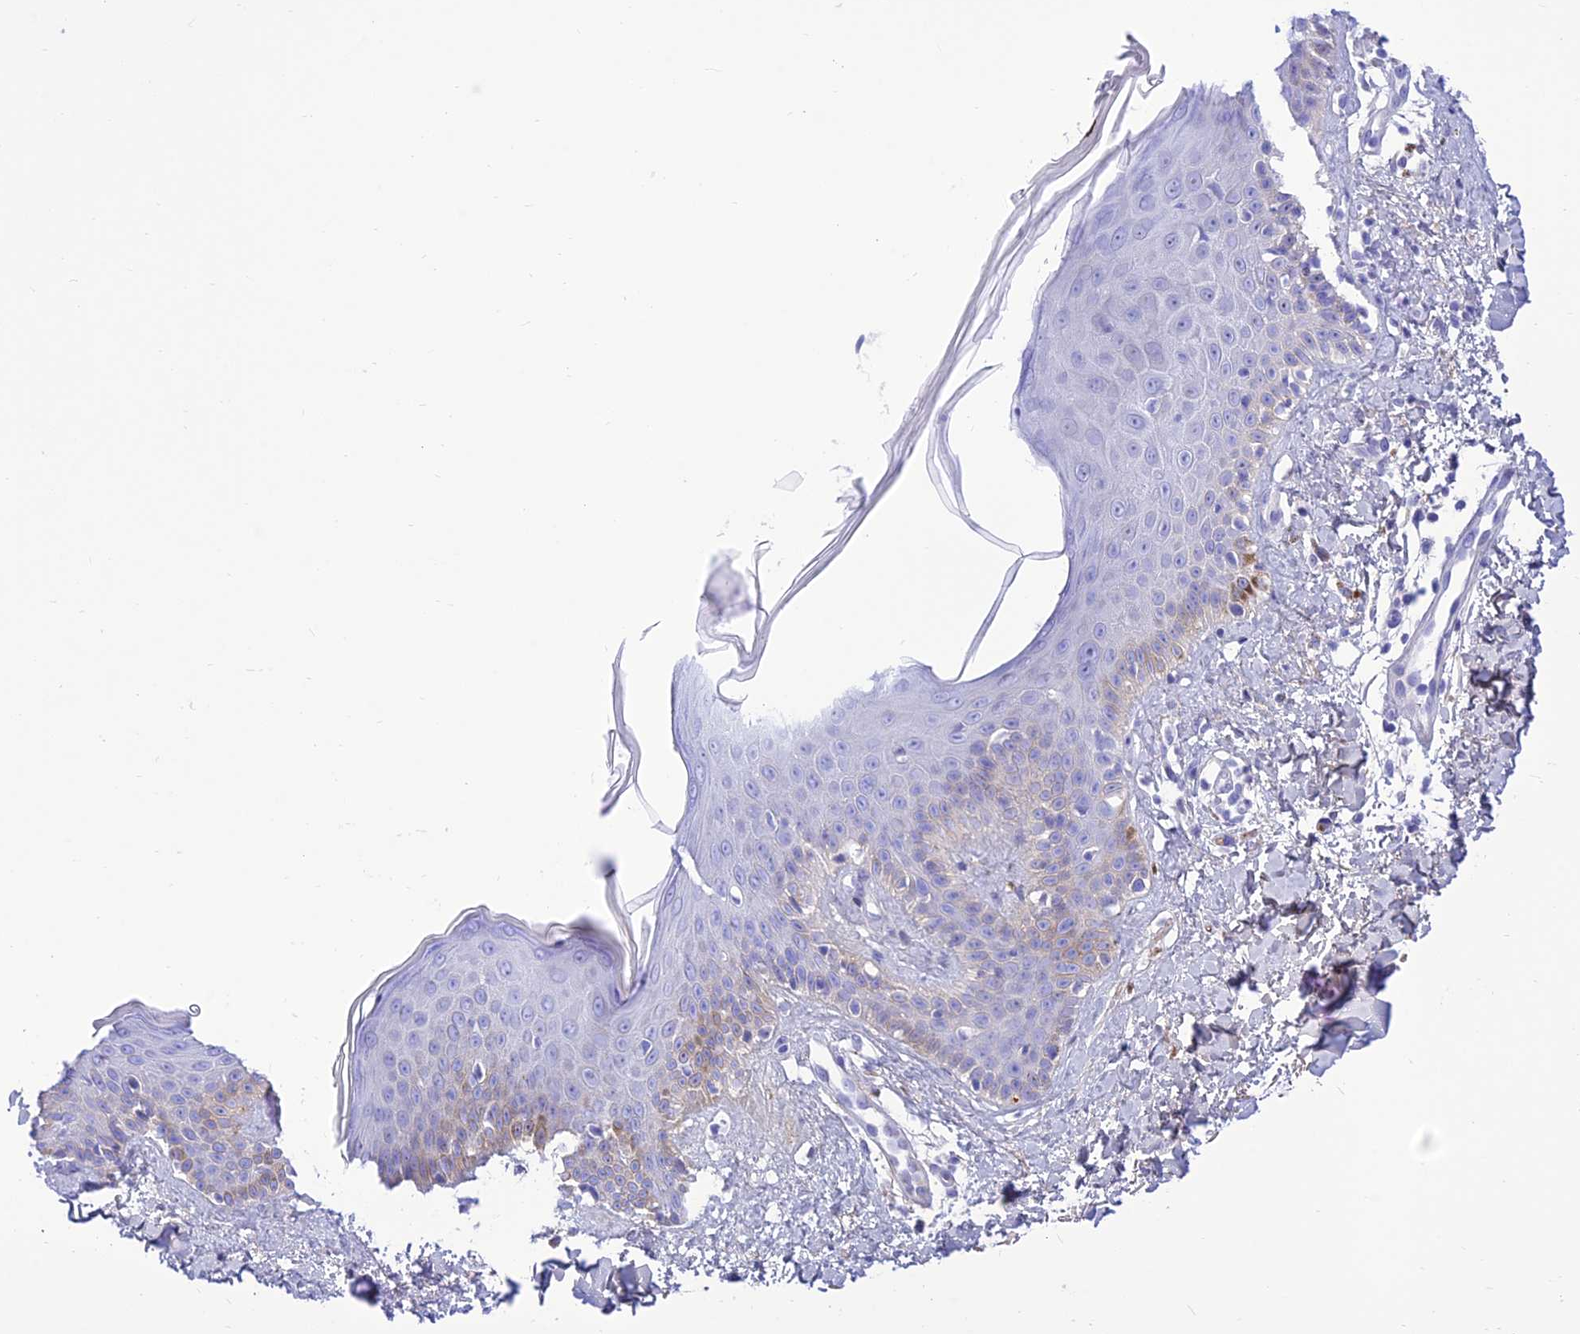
{"staining": {"intensity": "negative", "quantity": "none", "location": "none"}, "tissue": "skin", "cell_type": "Fibroblasts", "image_type": "normal", "snomed": [{"axis": "morphology", "description": "Normal tissue, NOS"}, {"axis": "topography", "description": "Skin"}], "caption": "Skin stained for a protein using immunohistochemistry (IHC) shows no positivity fibroblasts.", "gene": "PRNP", "patient": {"sex": "female", "age": 58}}